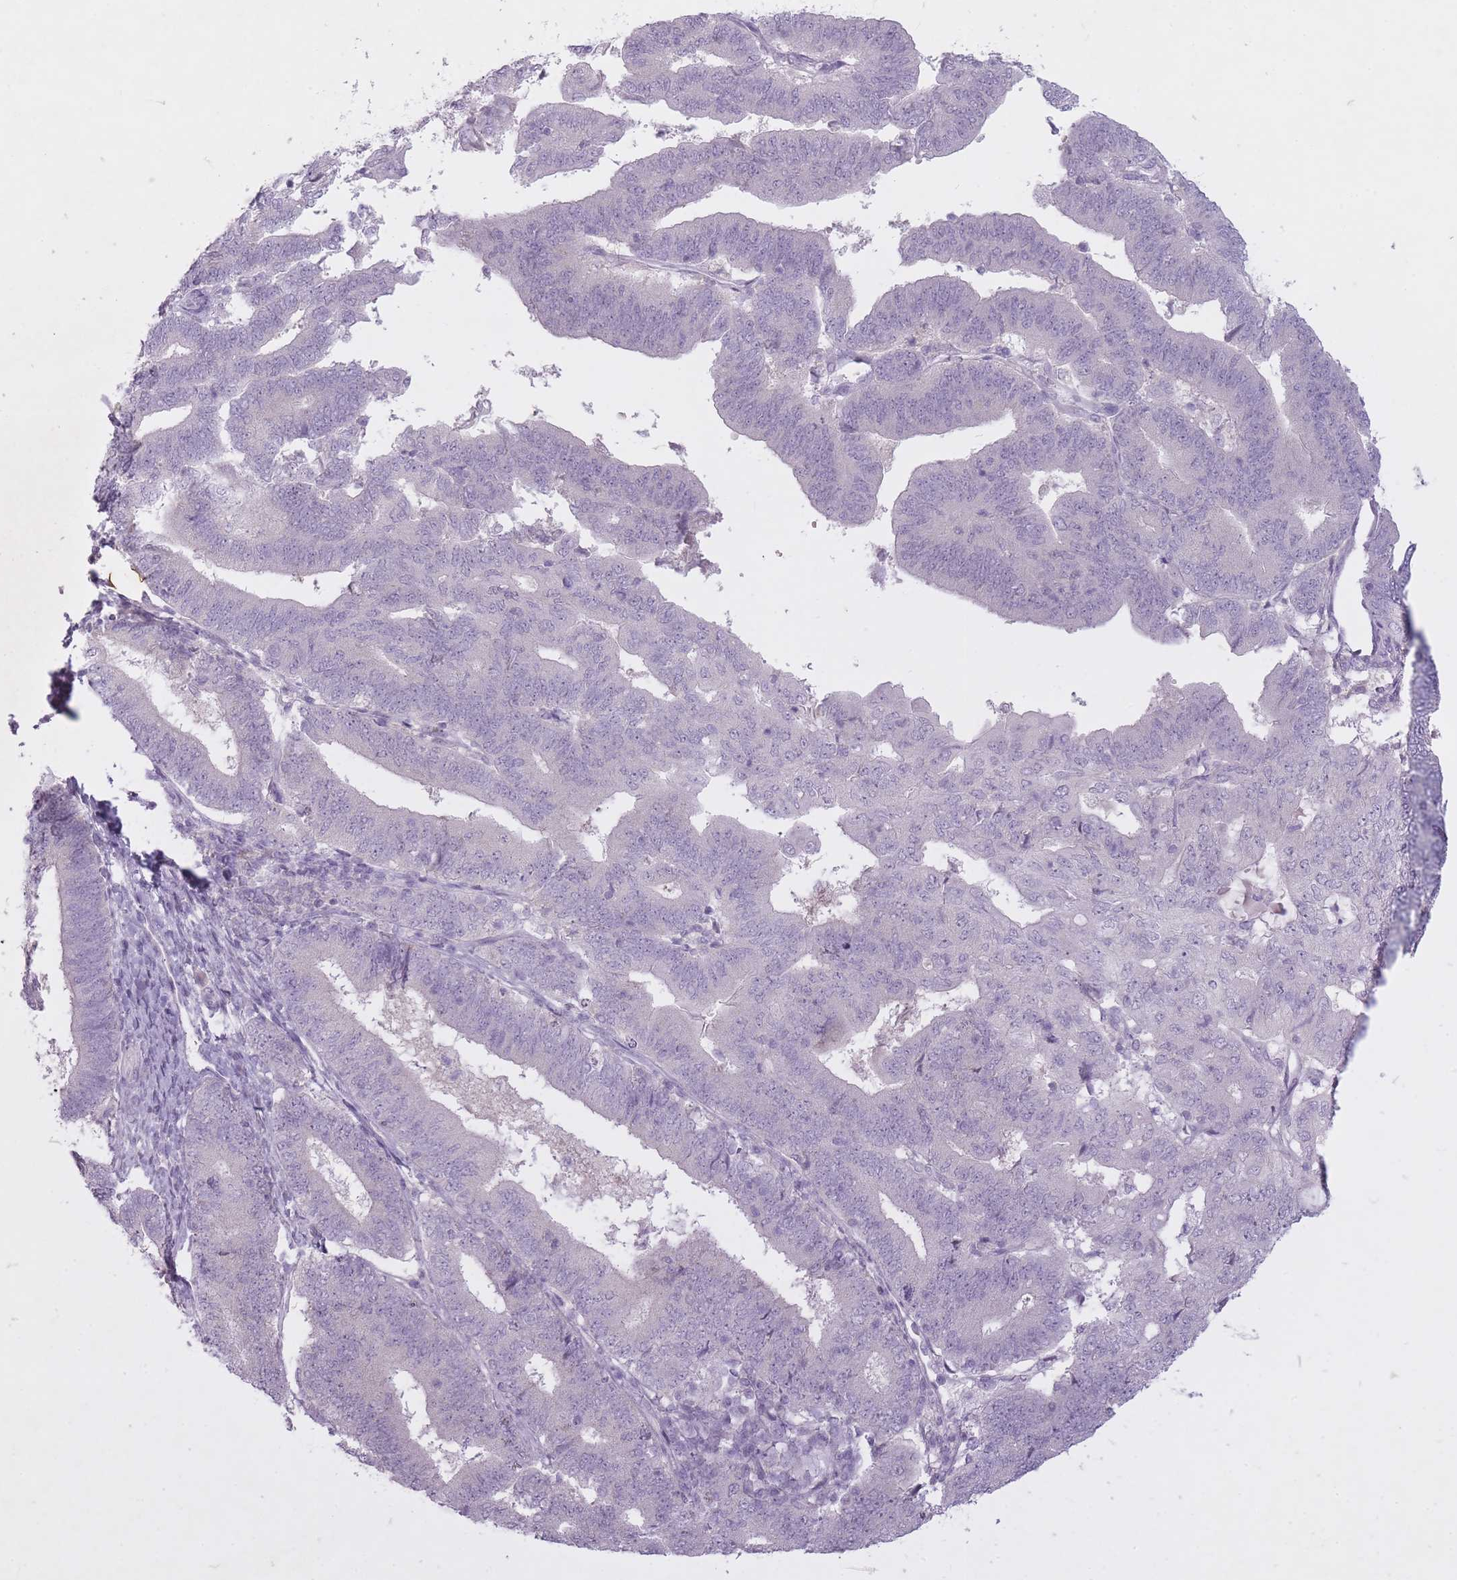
{"staining": {"intensity": "negative", "quantity": "none", "location": "none"}, "tissue": "endometrial cancer", "cell_type": "Tumor cells", "image_type": "cancer", "snomed": [{"axis": "morphology", "description": "Adenocarcinoma, NOS"}, {"axis": "topography", "description": "Endometrium"}], "caption": "Human endometrial adenocarcinoma stained for a protein using immunohistochemistry demonstrates no expression in tumor cells.", "gene": "FAM43B", "patient": {"sex": "female", "age": 70}}